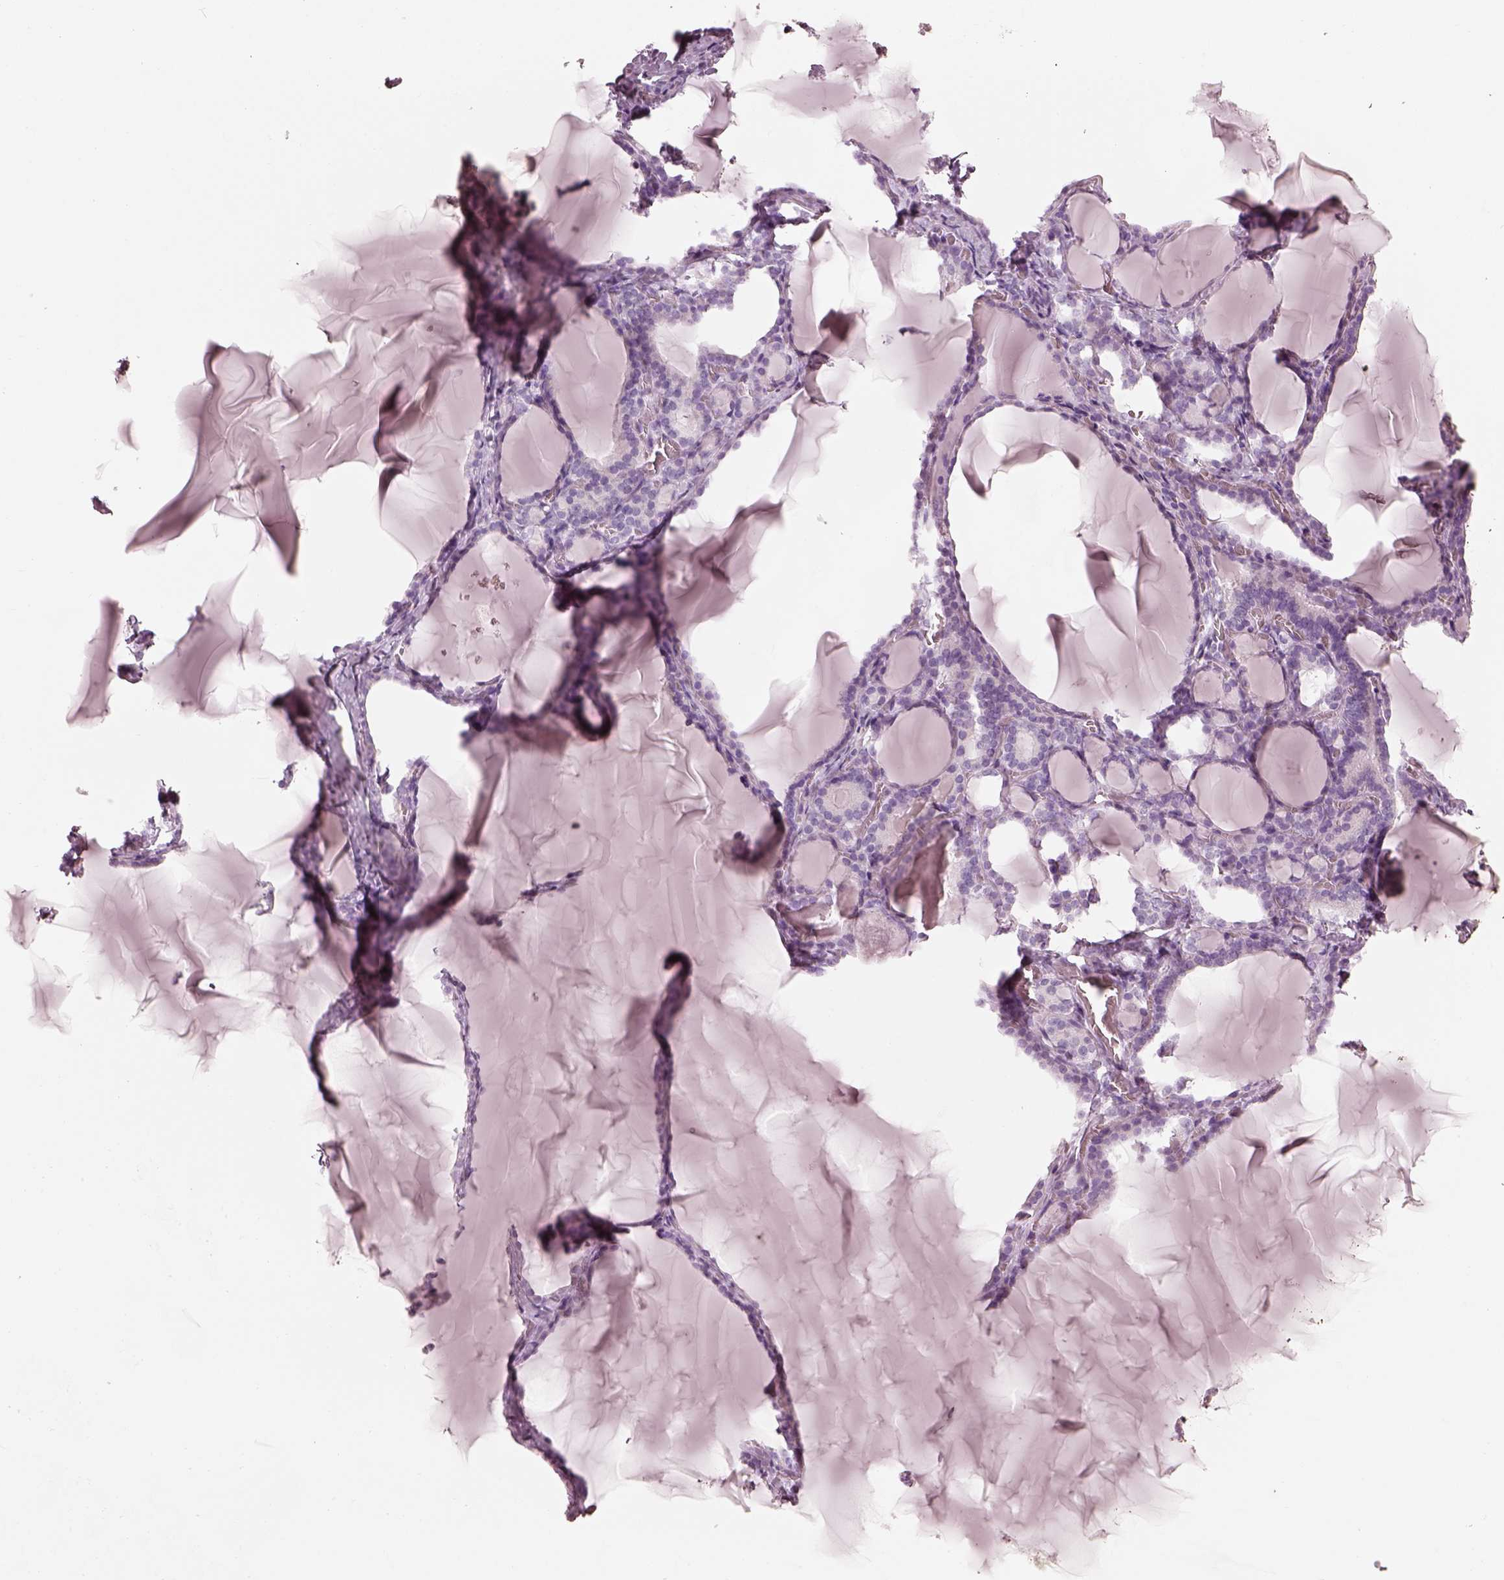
{"staining": {"intensity": "negative", "quantity": "none", "location": "none"}, "tissue": "thyroid gland", "cell_type": "Glandular cells", "image_type": "normal", "snomed": [{"axis": "morphology", "description": "Normal tissue, NOS"}, {"axis": "morphology", "description": "Hyperplasia, NOS"}, {"axis": "topography", "description": "Thyroid gland"}], "caption": "Image shows no protein staining in glandular cells of unremarkable thyroid gland. The staining was performed using DAB to visualize the protein expression in brown, while the nuclei were stained in blue with hematoxylin (Magnification: 20x).", "gene": "RSPH9", "patient": {"sex": "female", "age": 27}}